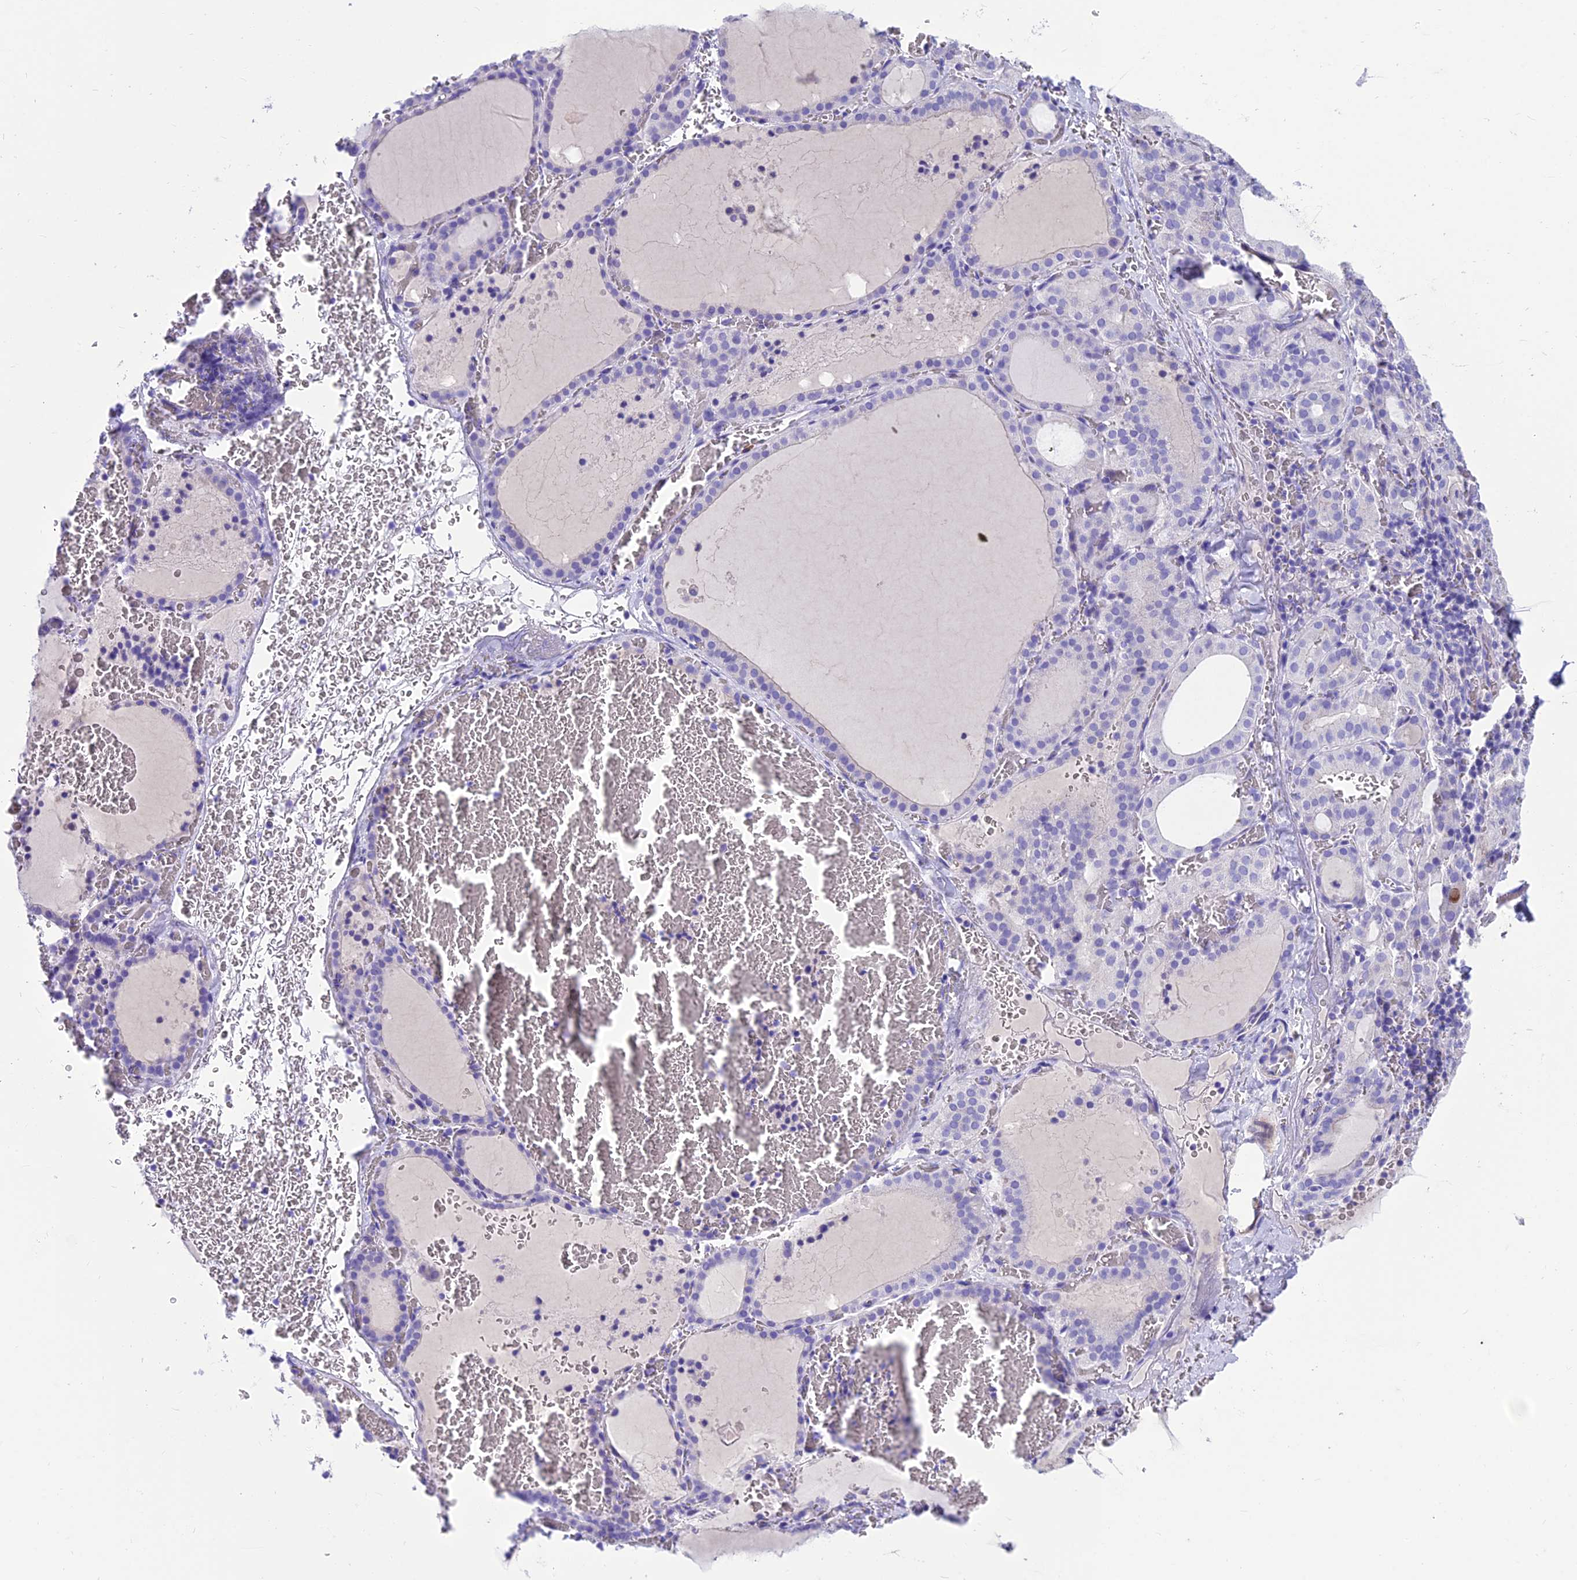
{"staining": {"intensity": "negative", "quantity": "none", "location": "none"}, "tissue": "thyroid gland", "cell_type": "Glandular cells", "image_type": "normal", "snomed": [{"axis": "morphology", "description": "Normal tissue, NOS"}, {"axis": "topography", "description": "Thyroid gland"}], "caption": "Histopathology image shows no significant protein staining in glandular cells of benign thyroid gland. (DAB (3,3'-diaminobenzidine) IHC visualized using brightfield microscopy, high magnification).", "gene": "GNG11", "patient": {"sex": "female", "age": 39}}